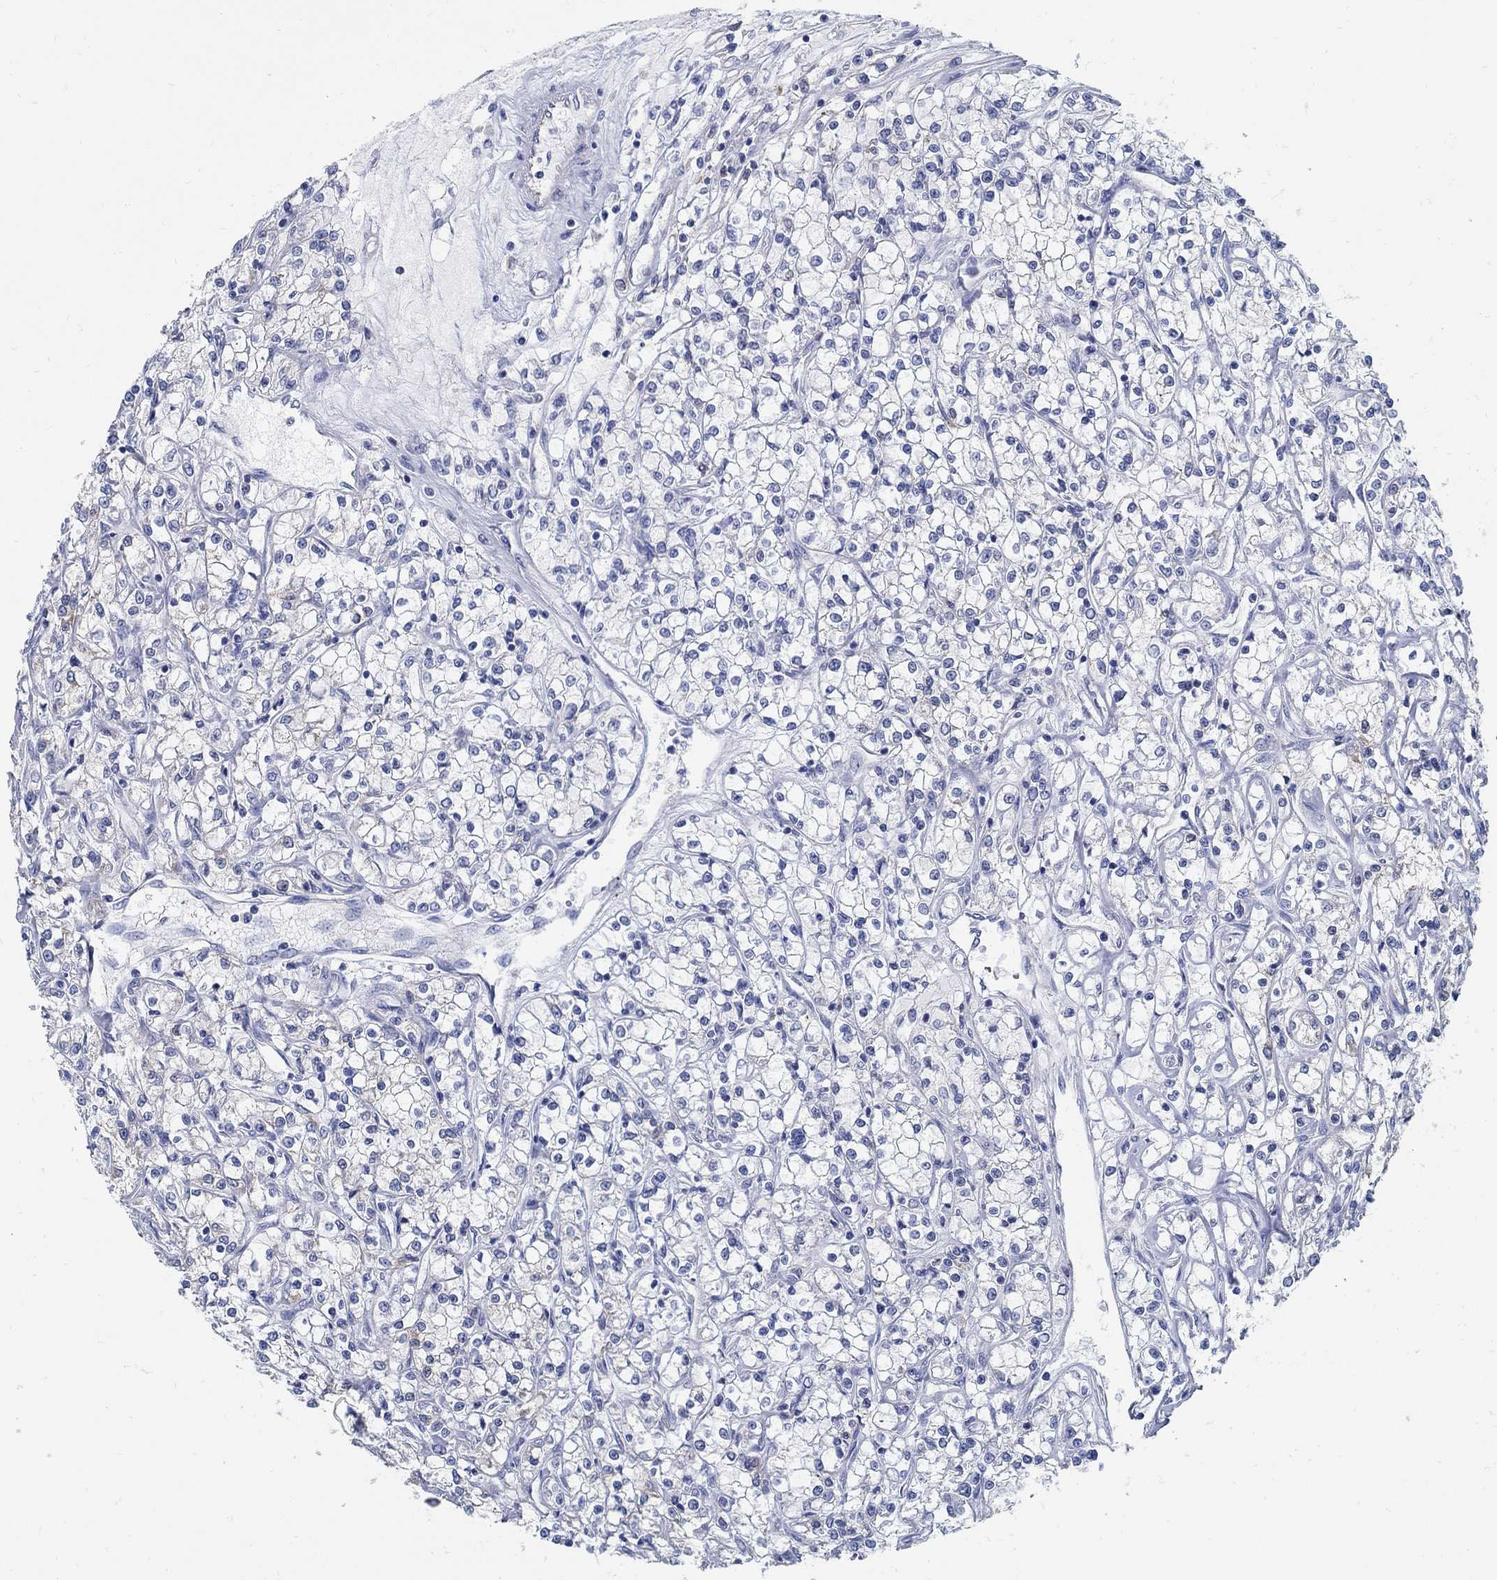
{"staining": {"intensity": "weak", "quantity": "<25%", "location": "cytoplasmic/membranous"}, "tissue": "renal cancer", "cell_type": "Tumor cells", "image_type": "cancer", "snomed": [{"axis": "morphology", "description": "Adenocarcinoma, NOS"}, {"axis": "topography", "description": "Kidney"}], "caption": "DAB immunohistochemical staining of renal cancer (adenocarcinoma) exhibits no significant expression in tumor cells.", "gene": "PCDH11X", "patient": {"sex": "female", "age": 59}}